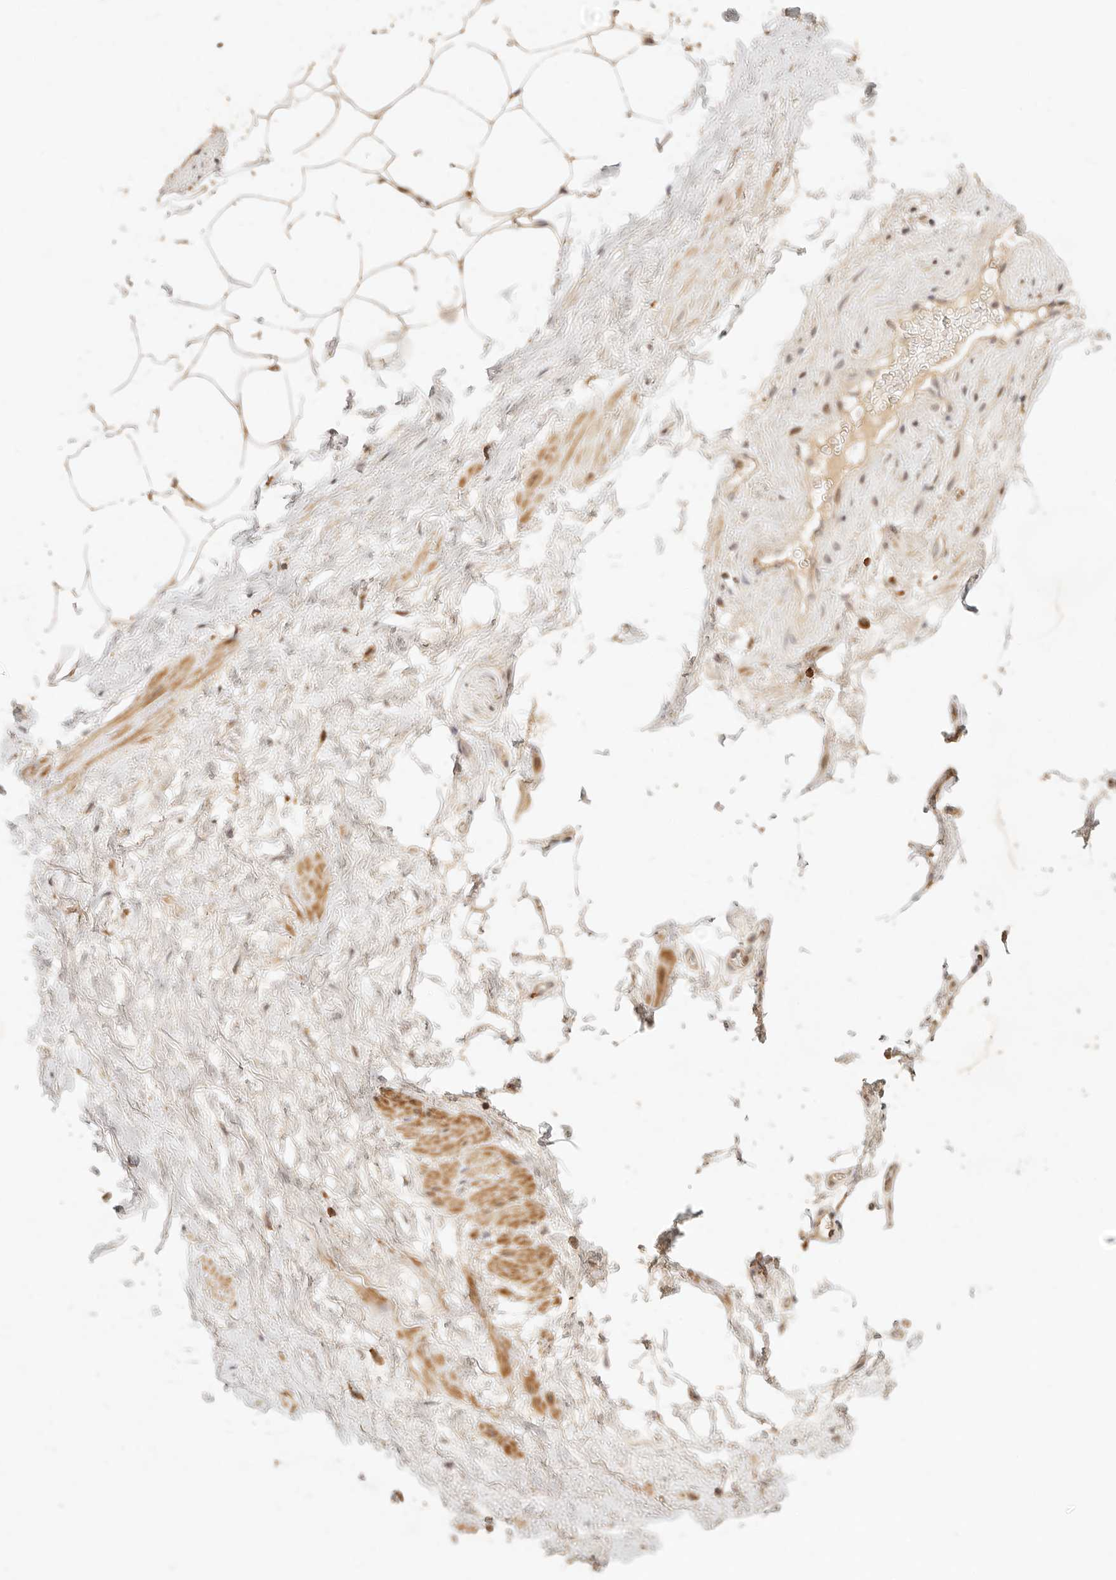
{"staining": {"intensity": "weak", "quantity": "25%-75%", "location": "cytoplasmic/membranous"}, "tissue": "adipose tissue", "cell_type": "Adipocytes", "image_type": "normal", "snomed": [{"axis": "morphology", "description": "Normal tissue, NOS"}, {"axis": "morphology", "description": "Adenocarcinoma, Low grade"}, {"axis": "topography", "description": "Prostate"}, {"axis": "topography", "description": "Peripheral nerve tissue"}], "caption": "Immunohistochemical staining of benign human adipose tissue demonstrates low levels of weak cytoplasmic/membranous staining in about 25%-75% of adipocytes.", "gene": "TIMM17A", "patient": {"sex": "male", "age": 63}}